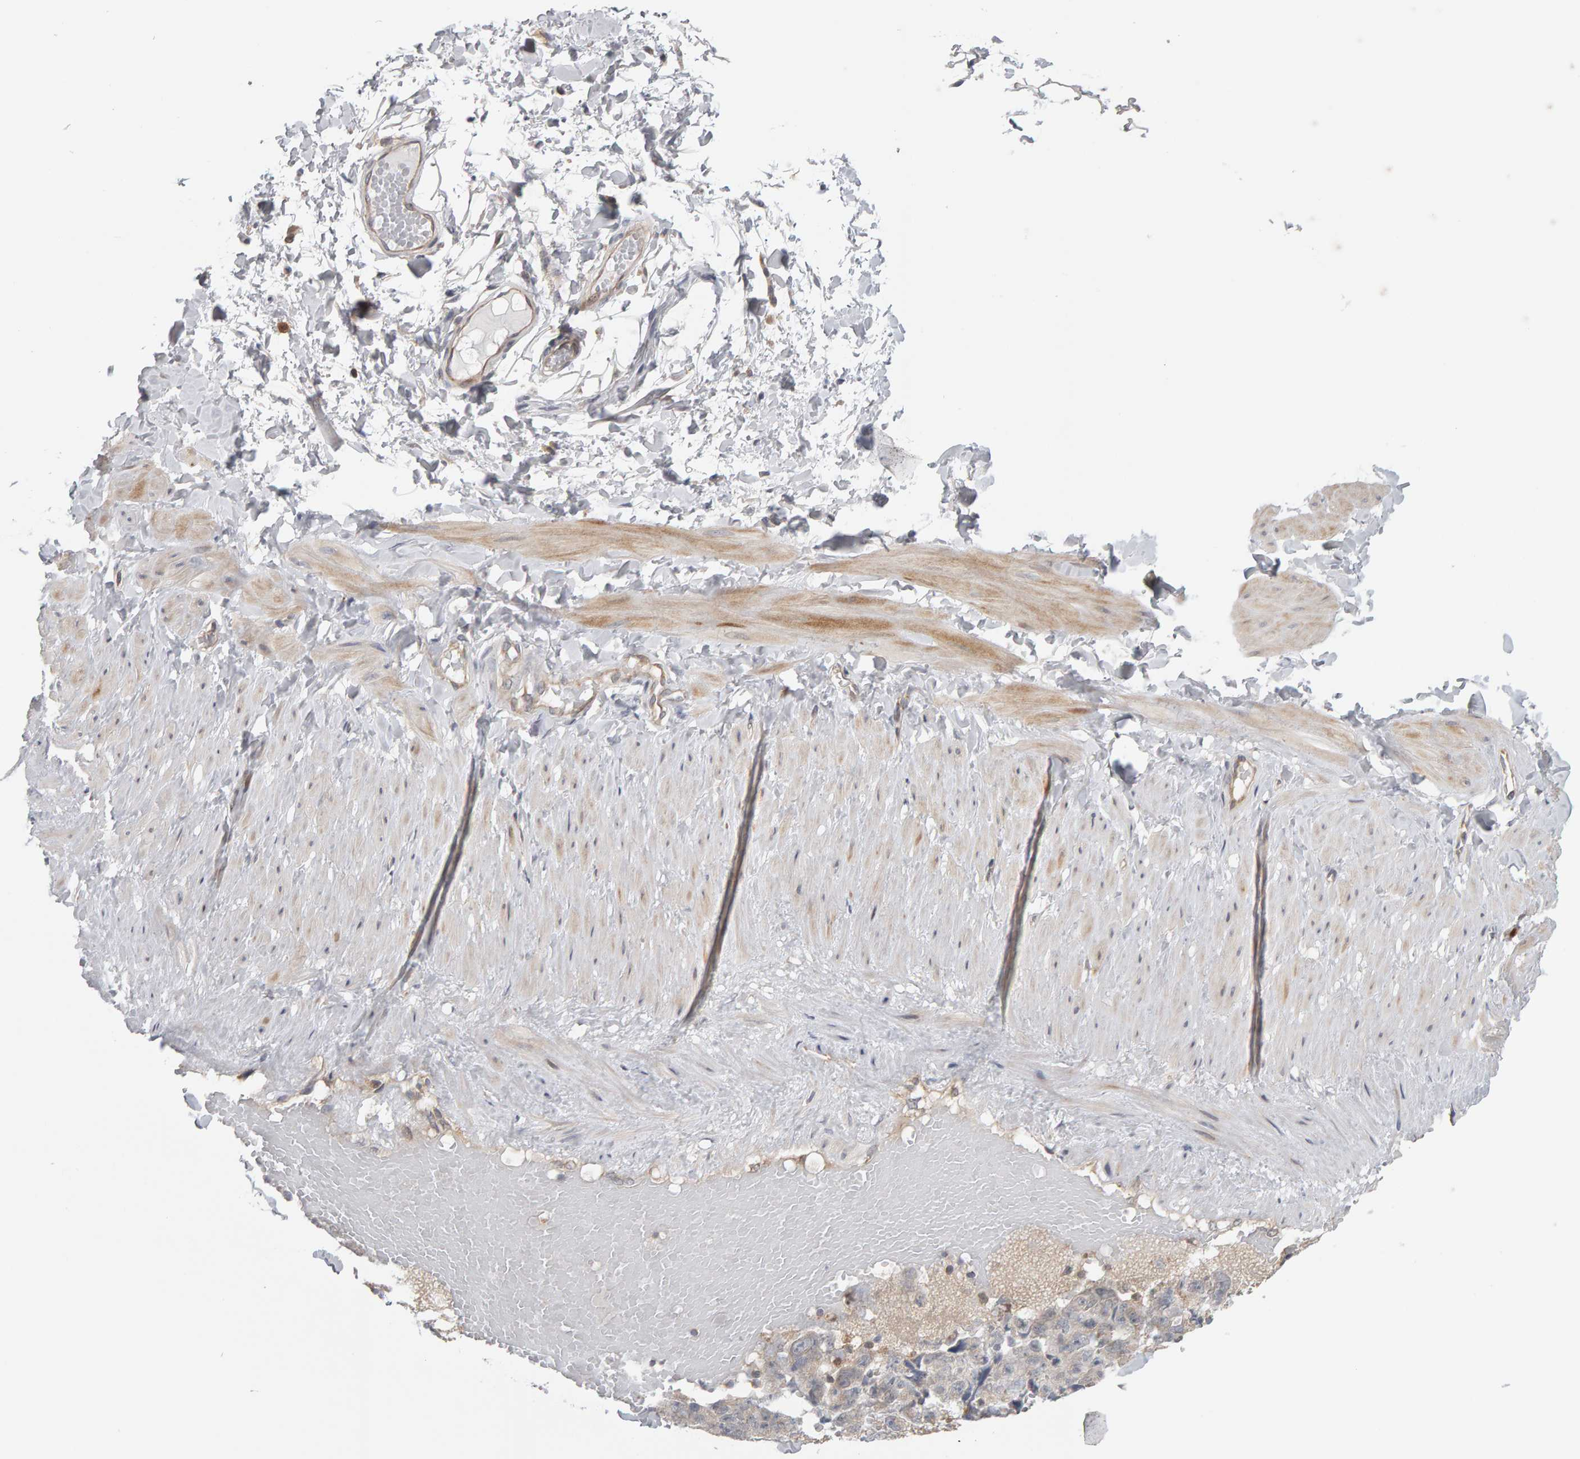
{"staining": {"intensity": "negative", "quantity": "none", "location": "none"}, "tissue": "adipose tissue", "cell_type": "Adipocytes", "image_type": "normal", "snomed": [{"axis": "morphology", "description": "Normal tissue, NOS"}, {"axis": "topography", "description": "Adipose tissue"}, {"axis": "topography", "description": "Vascular tissue"}, {"axis": "topography", "description": "Peripheral nerve tissue"}], "caption": "IHC image of benign adipose tissue stained for a protein (brown), which demonstrates no positivity in adipocytes. The staining is performed using DAB (3,3'-diaminobenzidine) brown chromogen with nuclei counter-stained in using hematoxylin.", "gene": "MSRA", "patient": {"sex": "male", "age": 25}}